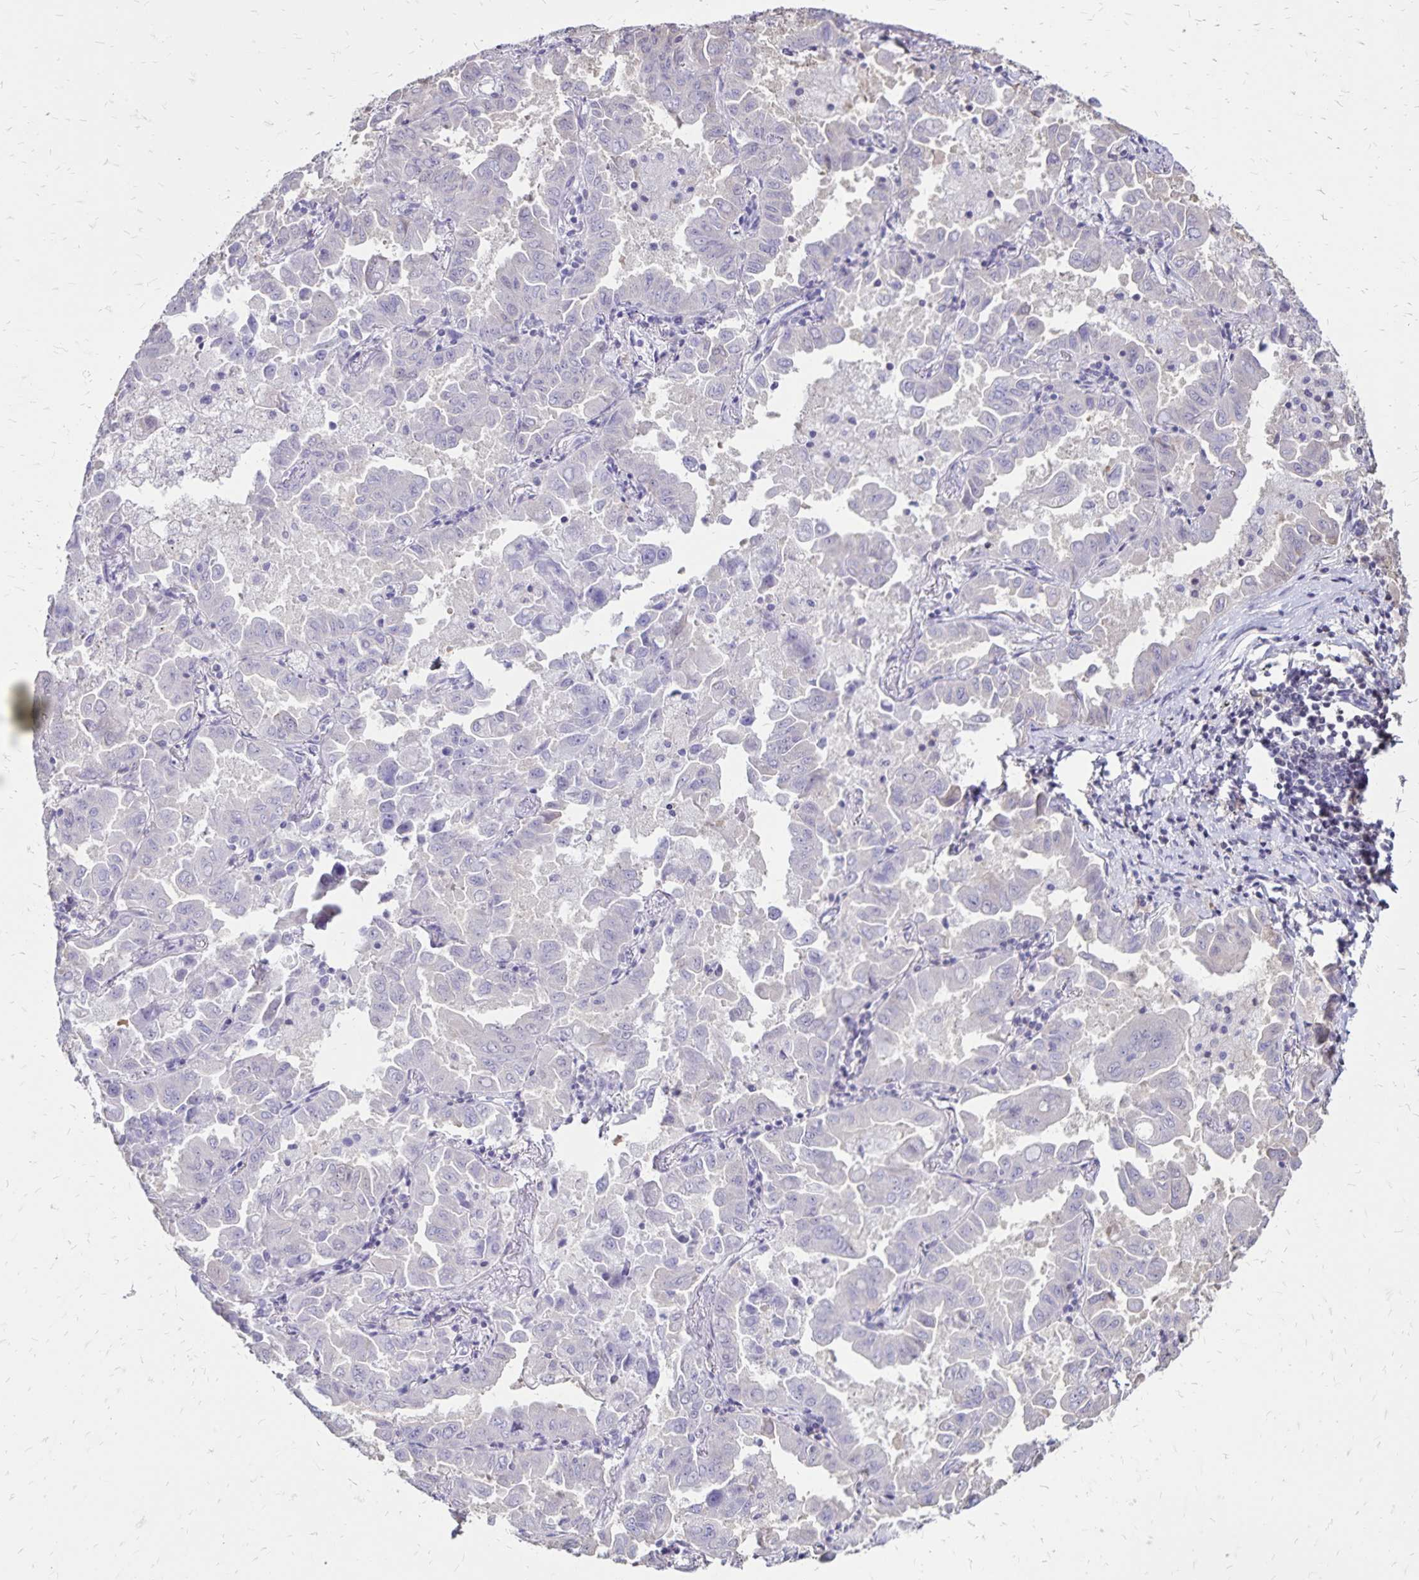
{"staining": {"intensity": "negative", "quantity": "none", "location": "none"}, "tissue": "lung cancer", "cell_type": "Tumor cells", "image_type": "cancer", "snomed": [{"axis": "morphology", "description": "Adenocarcinoma, NOS"}, {"axis": "topography", "description": "Lung"}], "caption": "Immunohistochemical staining of human lung cancer (adenocarcinoma) reveals no significant staining in tumor cells. (DAB immunohistochemistry, high magnification).", "gene": "SH3GL3", "patient": {"sex": "male", "age": 64}}